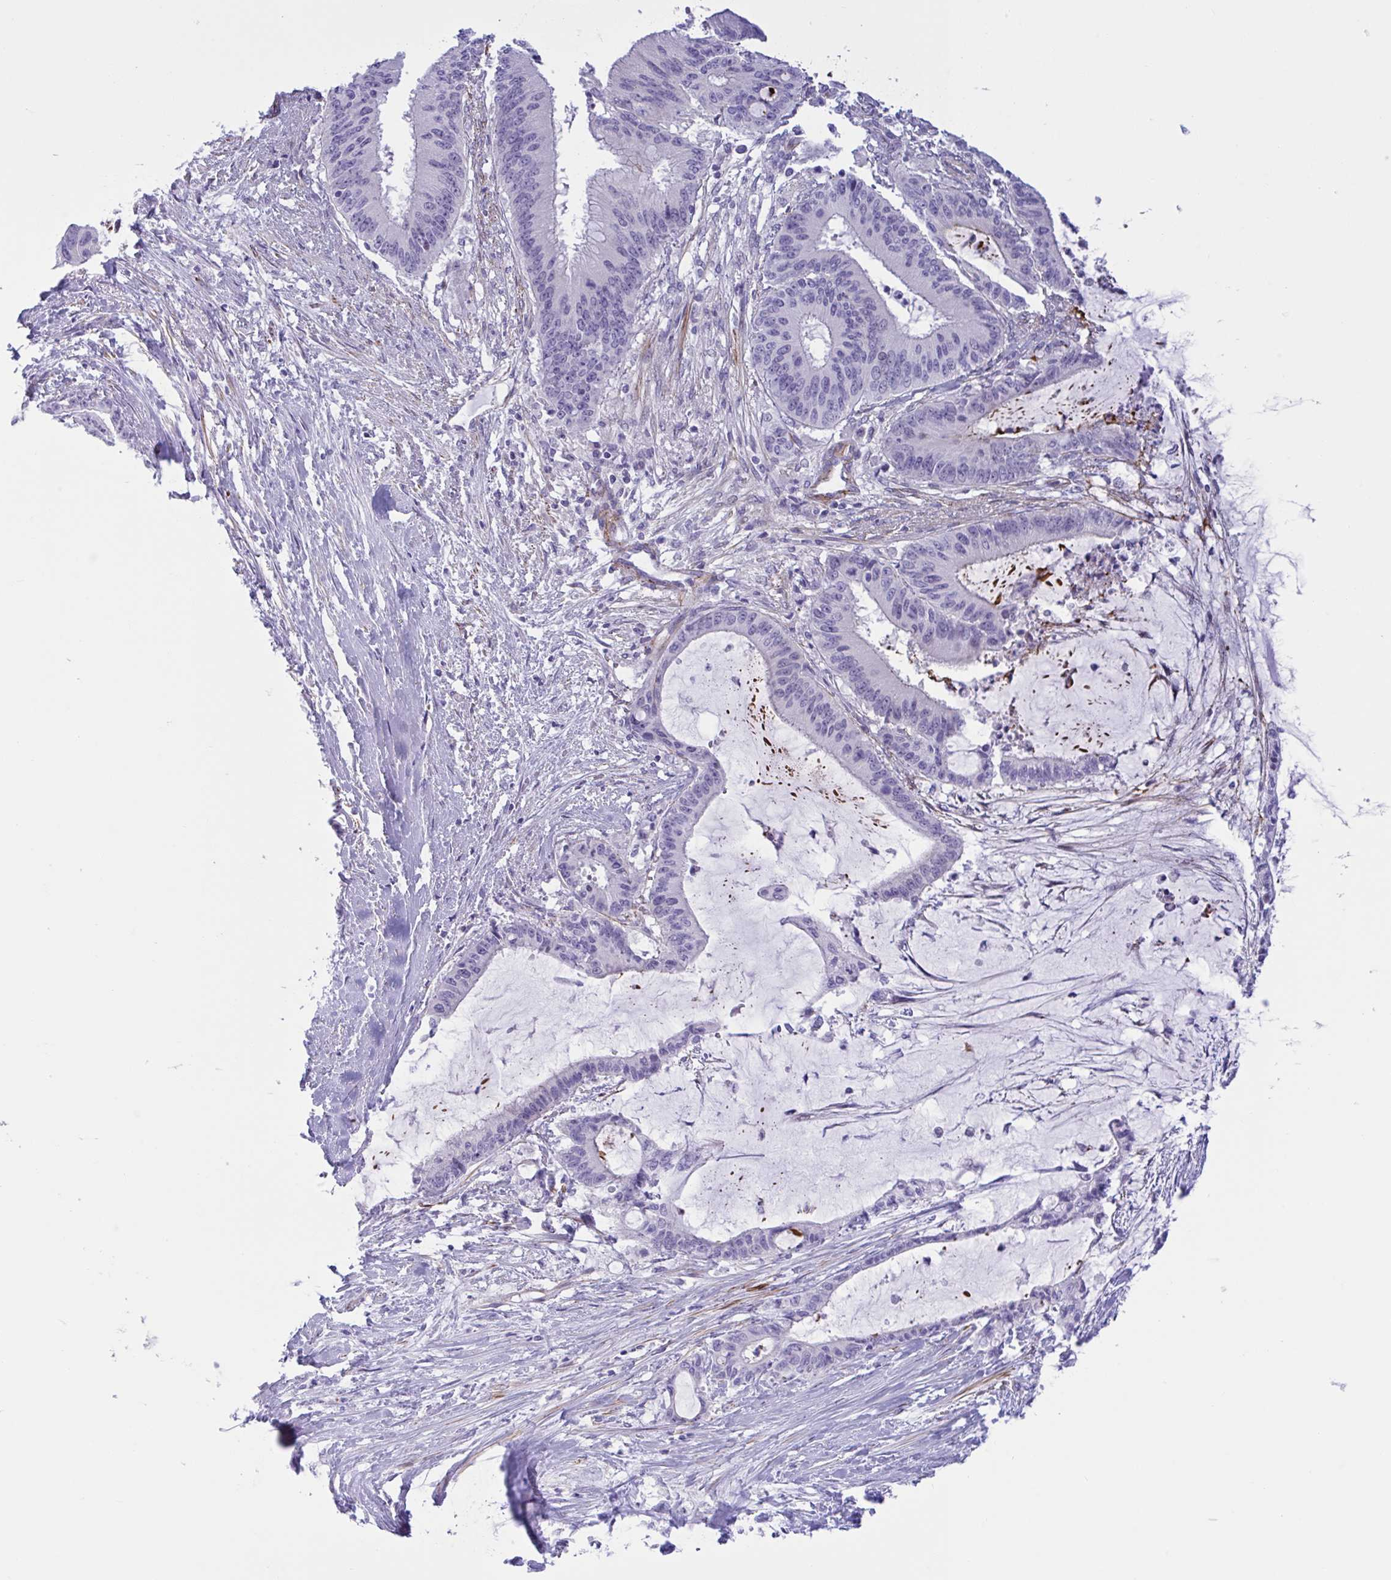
{"staining": {"intensity": "negative", "quantity": "none", "location": "none"}, "tissue": "liver cancer", "cell_type": "Tumor cells", "image_type": "cancer", "snomed": [{"axis": "morphology", "description": "Normal tissue, NOS"}, {"axis": "morphology", "description": "Cholangiocarcinoma"}, {"axis": "topography", "description": "Liver"}, {"axis": "topography", "description": "Peripheral nerve tissue"}], "caption": "Immunohistochemistry (IHC) photomicrograph of neoplastic tissue: human liver cancer stained with DAB exhibits no significant protein positivity in tumor cells.", "gene": "AHCYL2", "patient": {"sex": "female", "age": 73}}